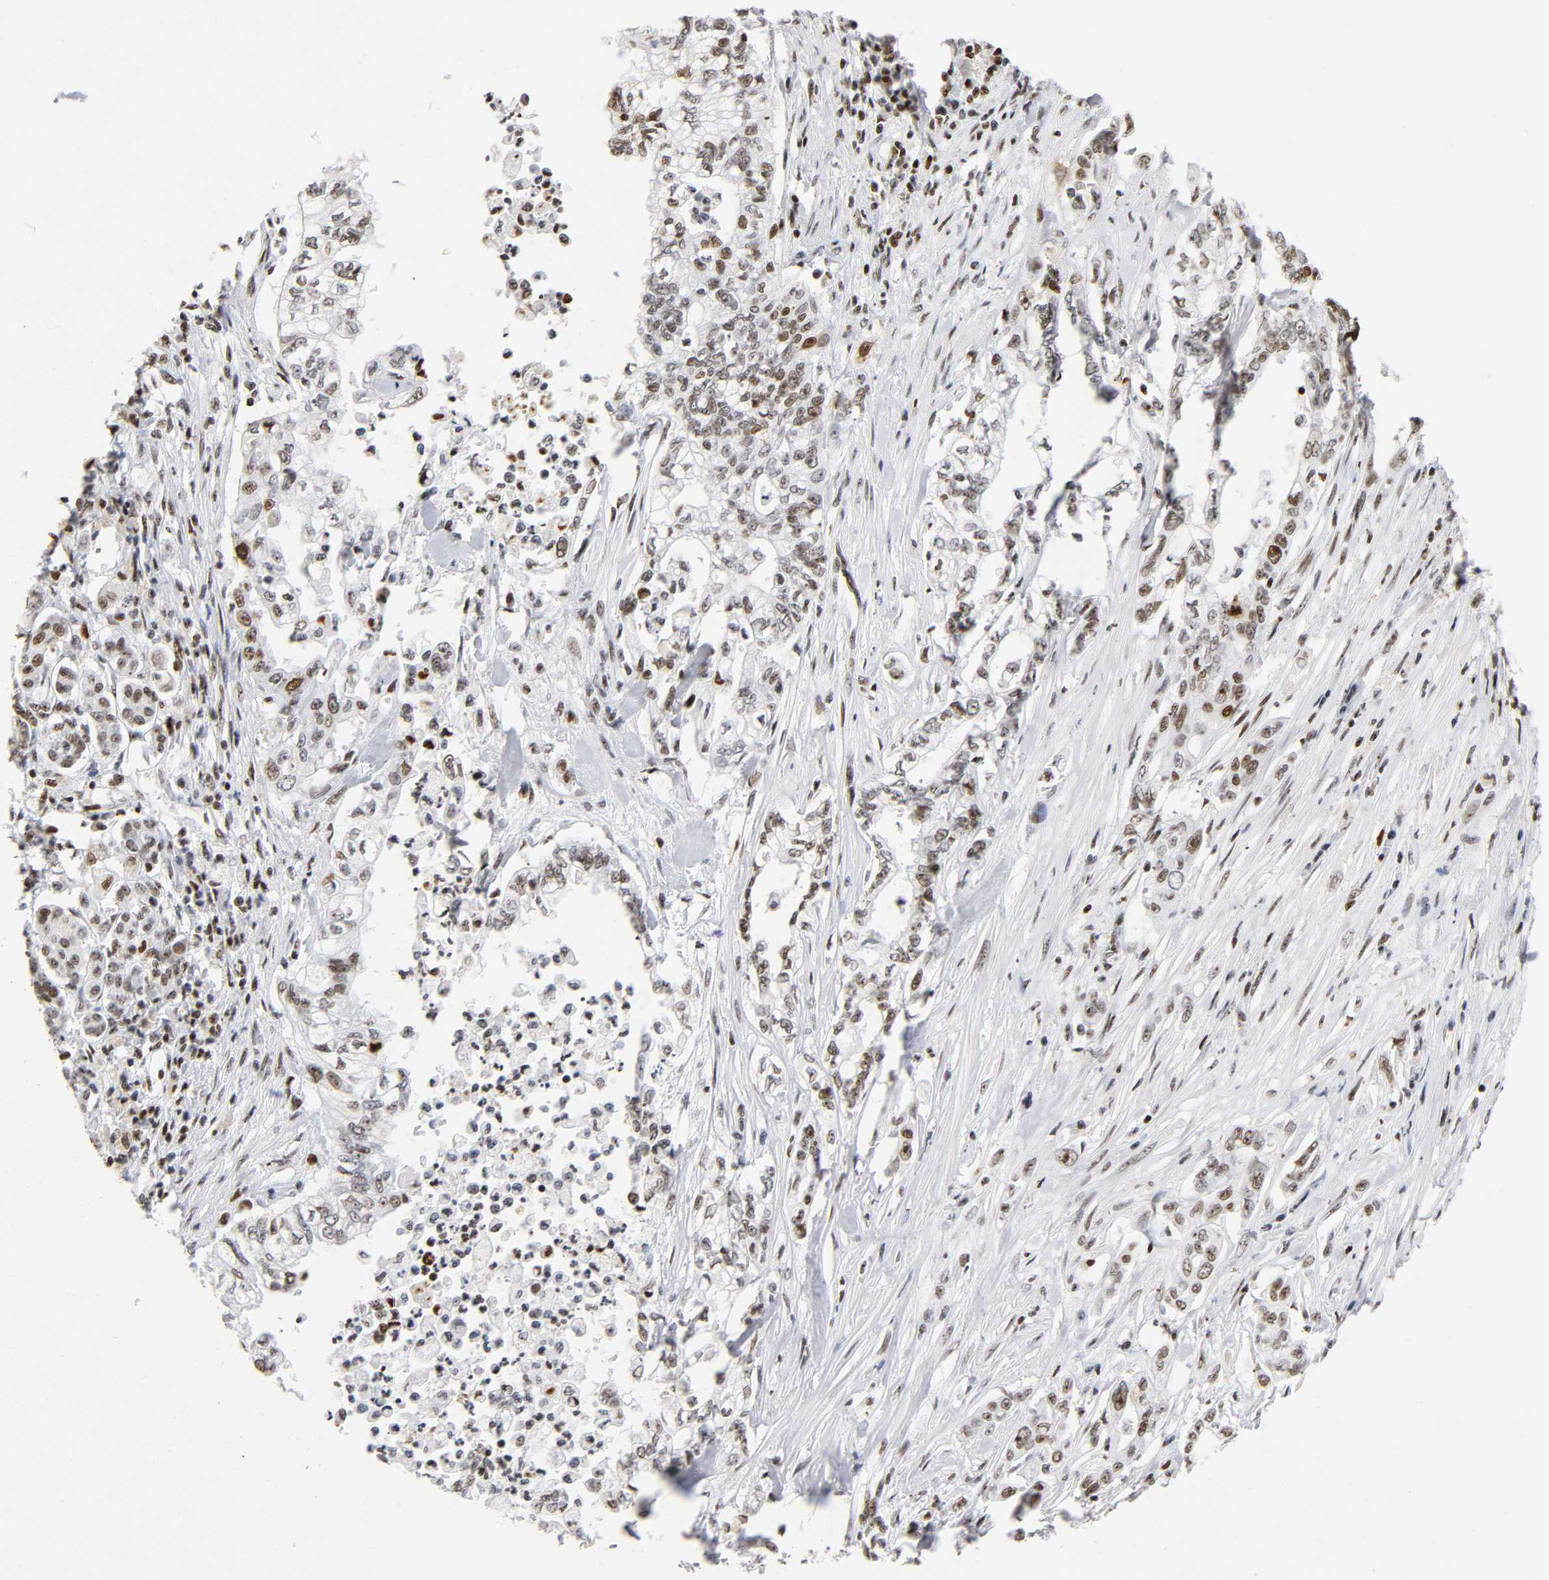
{"staining": {"intensity": "moderate", "quantity": ">75%", "location": "nuclear"}, "tissue": "pancreatic cancer", "cell_type": "Tumor cells", "image_type": "cancer", "snomed": [{"axis": "morphology", "description": "Normal tissue, NOS"}, {"axis": "topography", "description": "Pancreas"}], "caption": "Immunohistochemical staining of human pancreatic cancer reveals medium levels of moderate nuclear staining in approximately >75% of tumor cells.", "gene": "UBTF", "patient": {"sex": "male", "age": 42}}